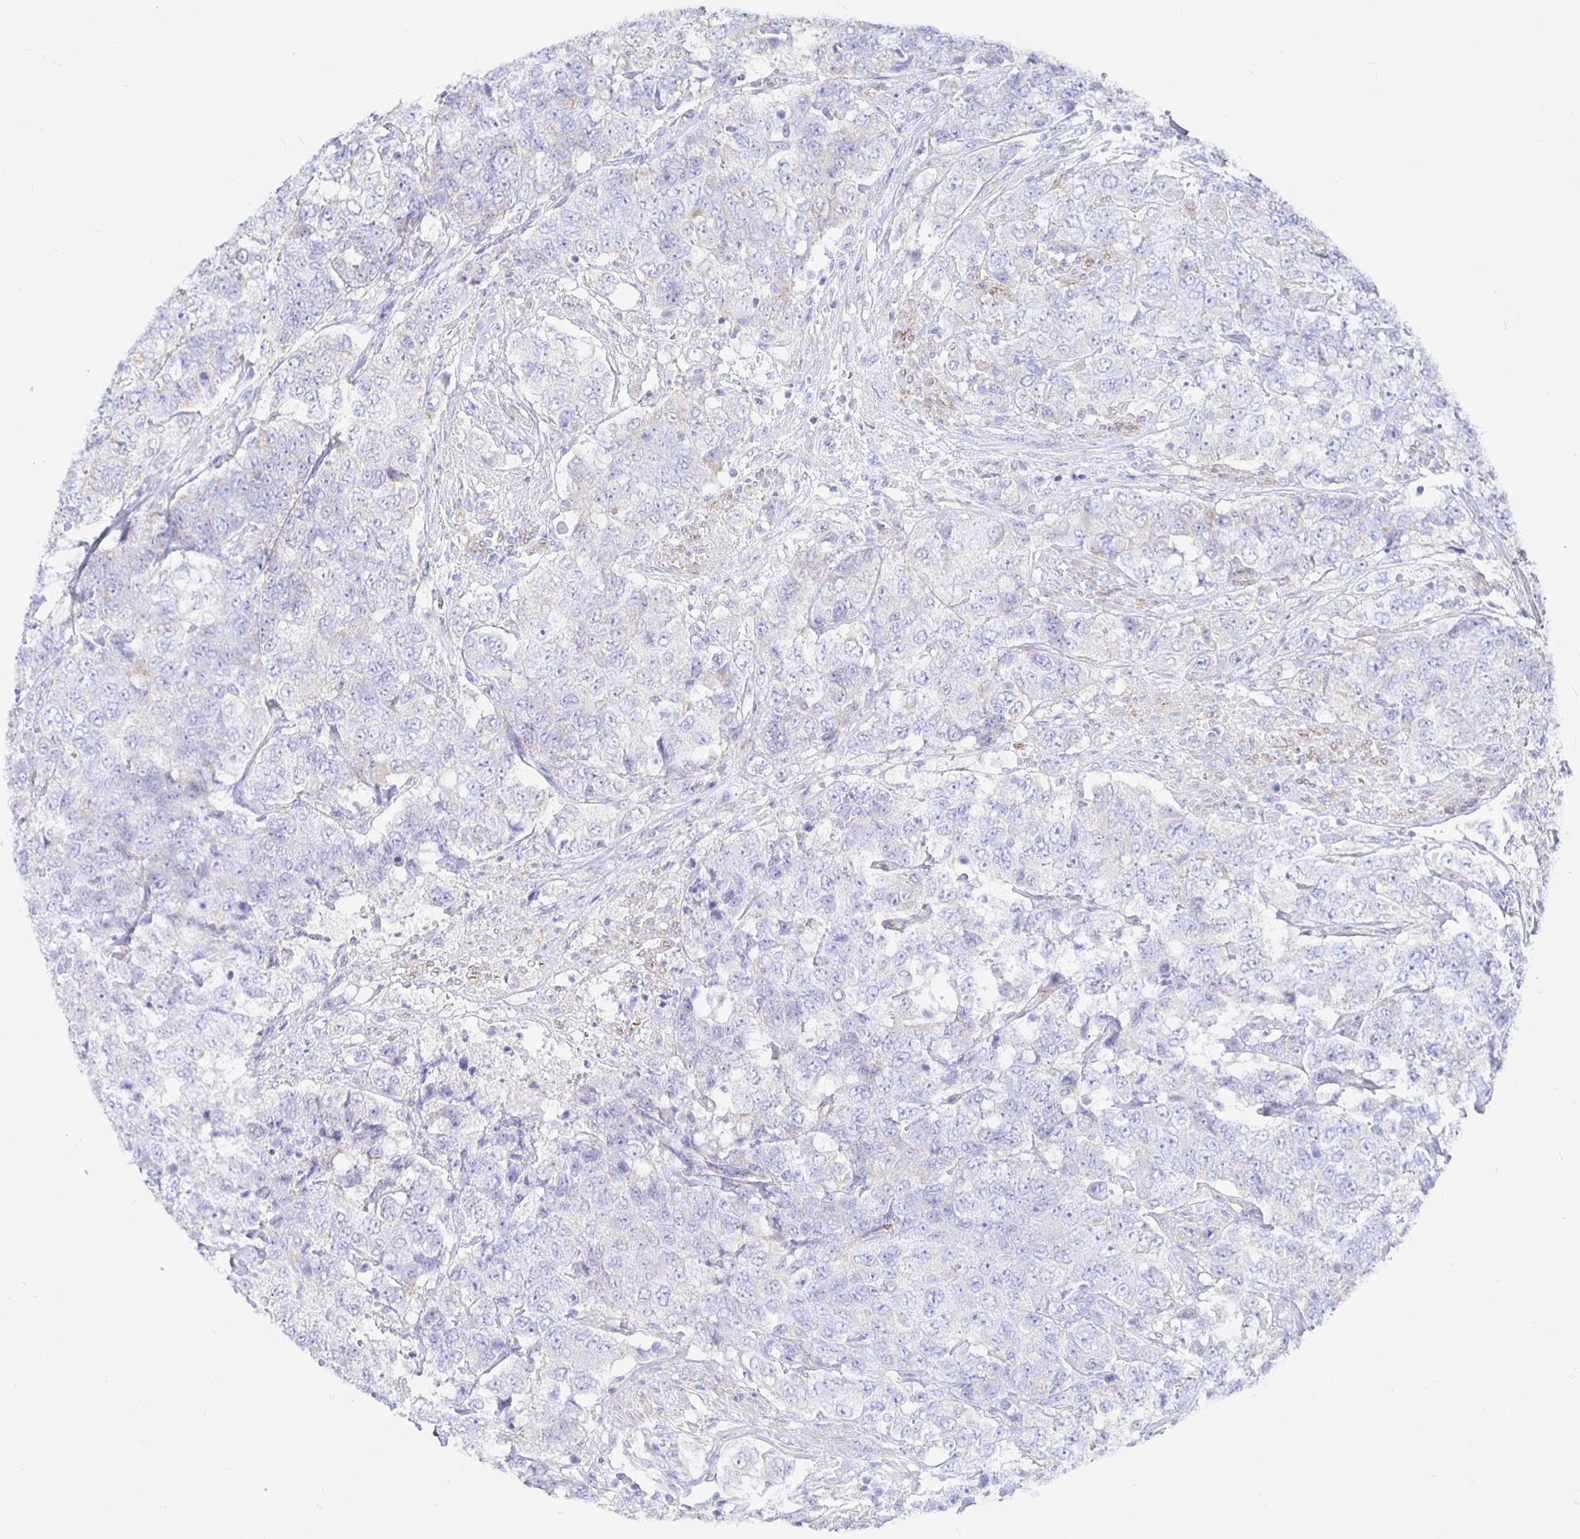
{"staining": {"intensity": "negative", "quantity": "none", "location": "none"}, "tissue": "urothelial cancer", "cell_type": "Tumor cells", "image_type": "cancer", "snomed": [{"axis": "morphology", "description": "Urothelial carcinoma, High grade"}, {"axis": "topography", "description": "Urinary bladder"}], "caption": "Immunohistochemical staining of urothelial cancer demonstrates no significant positivity in tumor cells.", "gene": "COX16", "patient": {"sex": "female", "age": 78}}